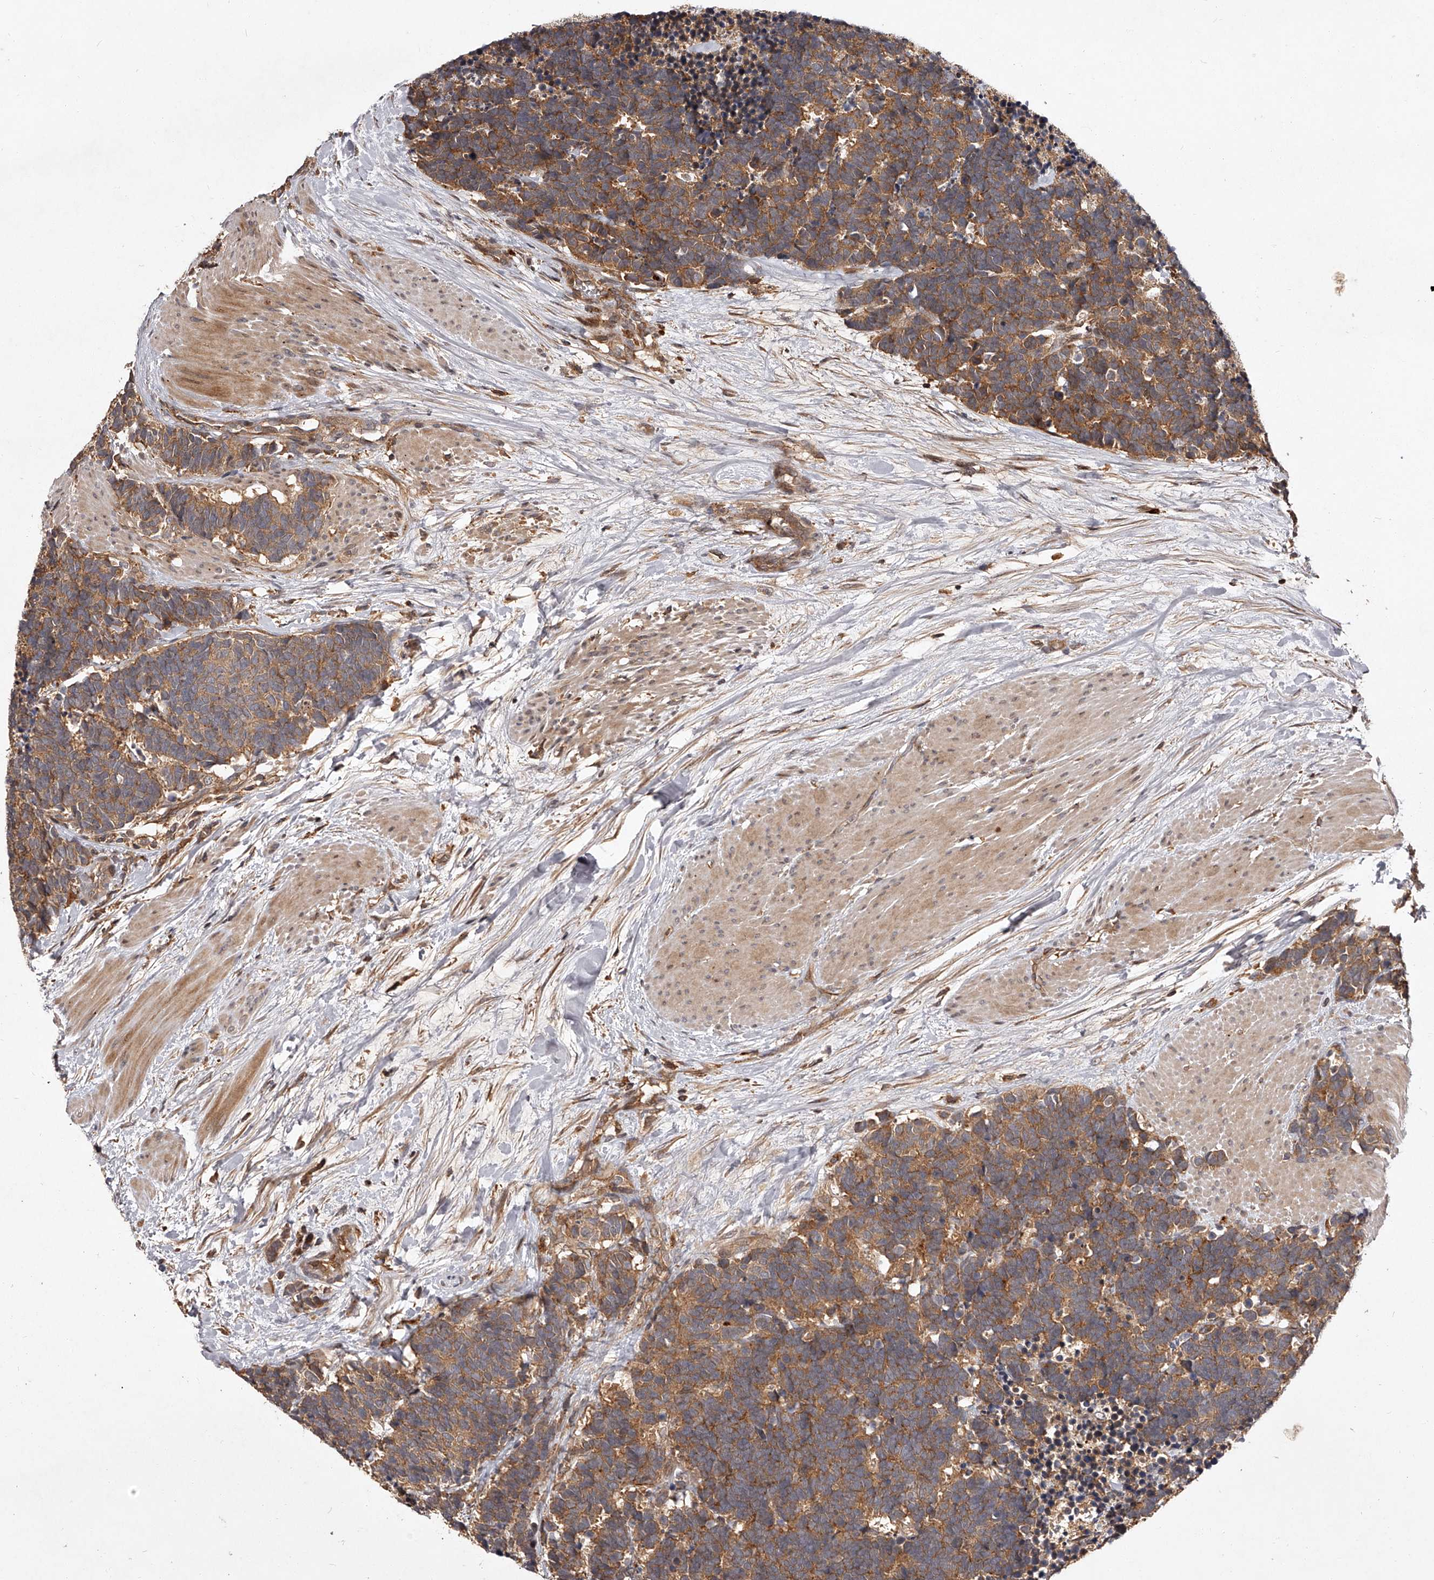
{"staining": {"intensity": "moderate", "quantity": ">75%", "location": "cytoplasmic/membranous"}, "tissue": "carcinoid", "cell_type": "Tumor cells", "image_type": "cancer", "snomed": [{"axis": "morphology", "description": "Carcinoma, NOS"}, {"axis": "morphology", "description": "Carcinoid, malignant, NOS"}, {"axis": "topography", "description": "Urinary bladder"}], "caption": "This is an image of immunohistochemistry staining of carcinoid, which shows moderate positivity in the cytoplasmic/membranous of tumor cells.", "gene": "CRYZL1", "patient": {"sex": "male", "age": 57}}